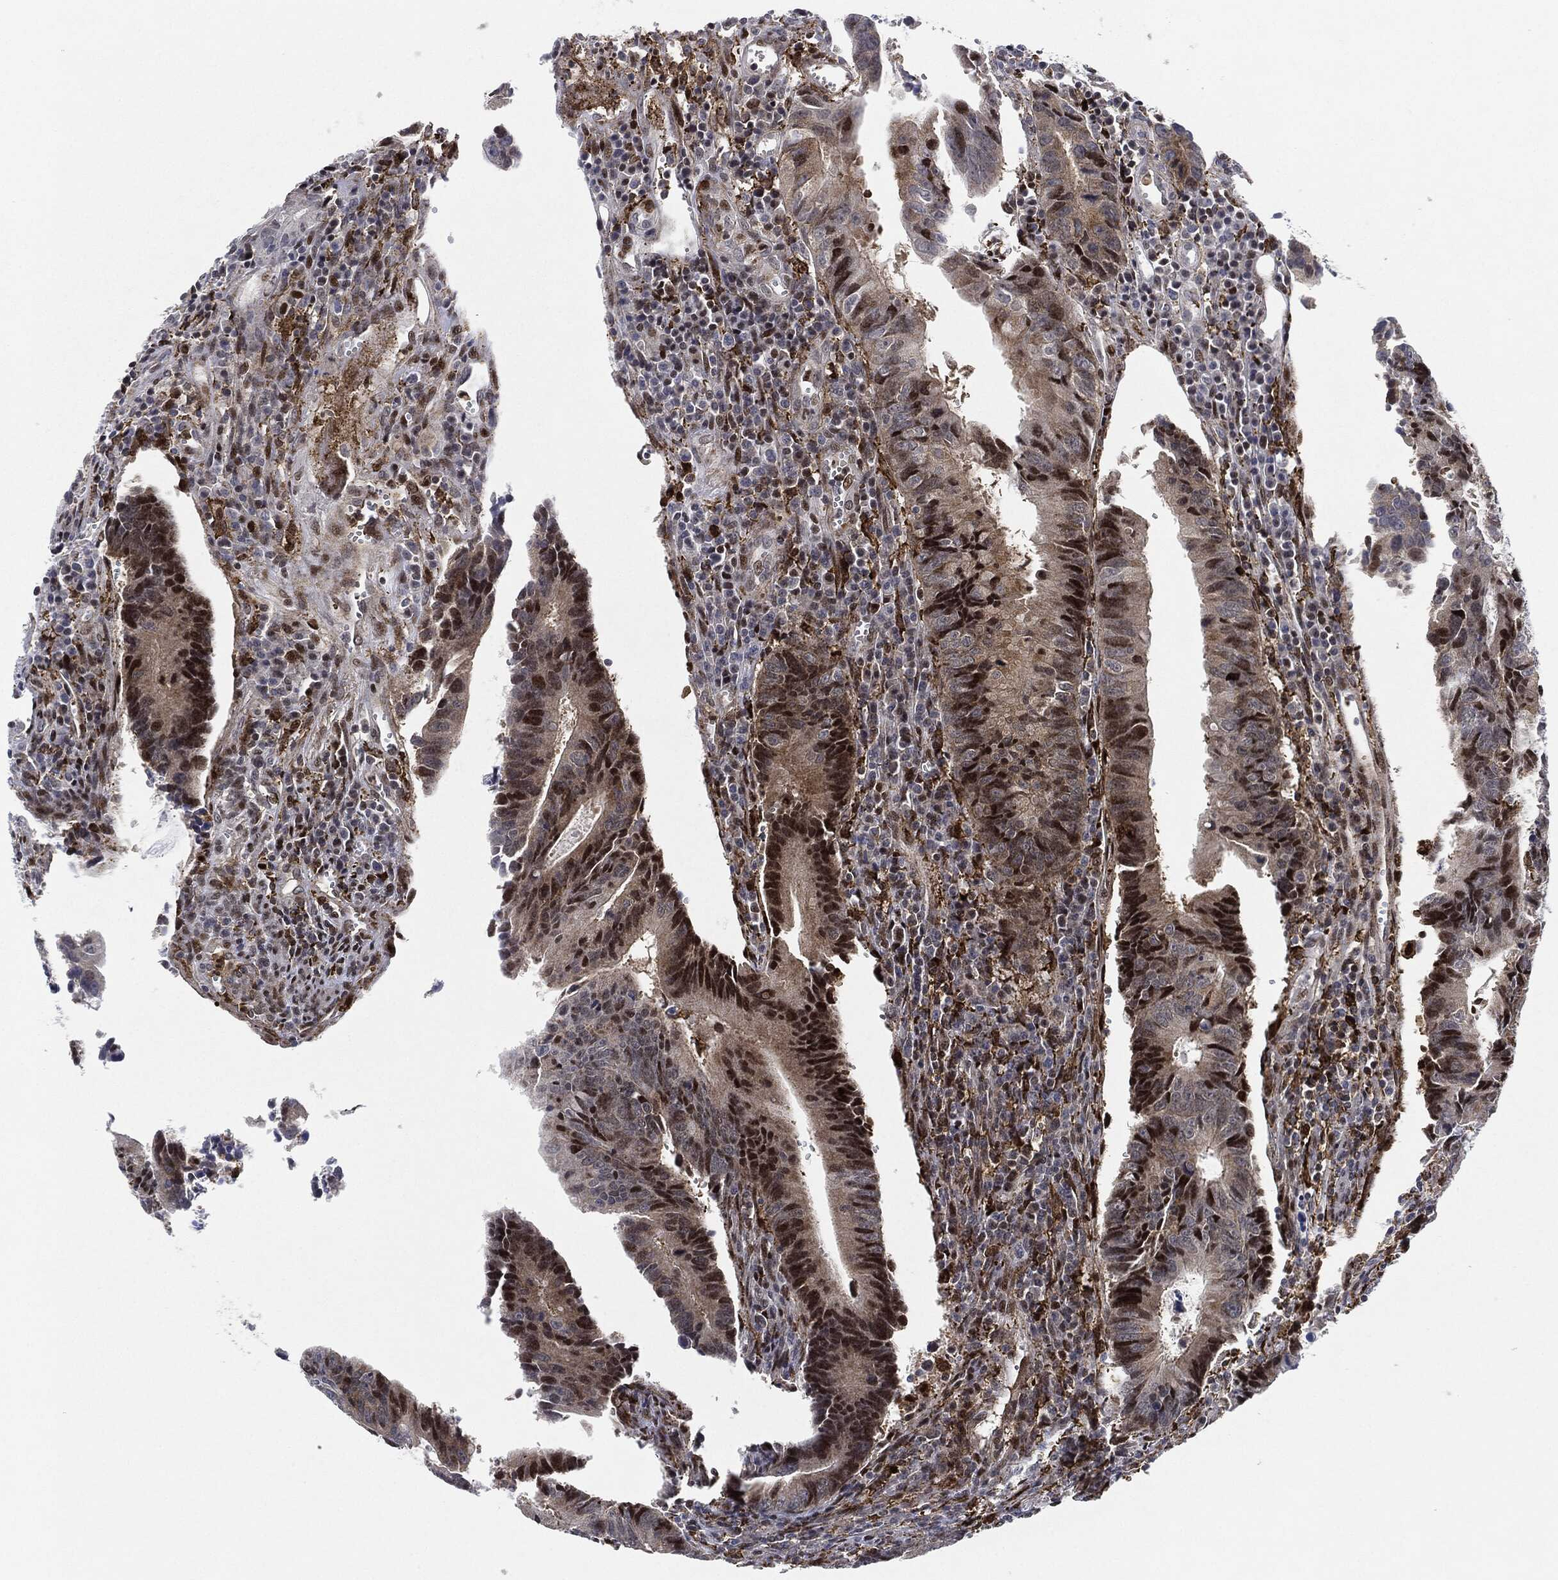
{"staining": {"intensity": "strong", "quantity": "25%-75%", "location": "nuclear"}, "tissue": "colorectal cancer", "cell_type": "Tumor cells", "image_type": "cancer", "snomed": [{"axis": "morphology", "description": "Adenocarcinoma, NOS"}, {"axis": "topography", "description": "Colon"}], "caption": "Strong nuclear protein expression is present in approximately 25%-75% of tumor cells in colorectal cancer (adenocarcinoma).", "gene": "NANOS3", "patient": {"sex": "female", "age": 87}}